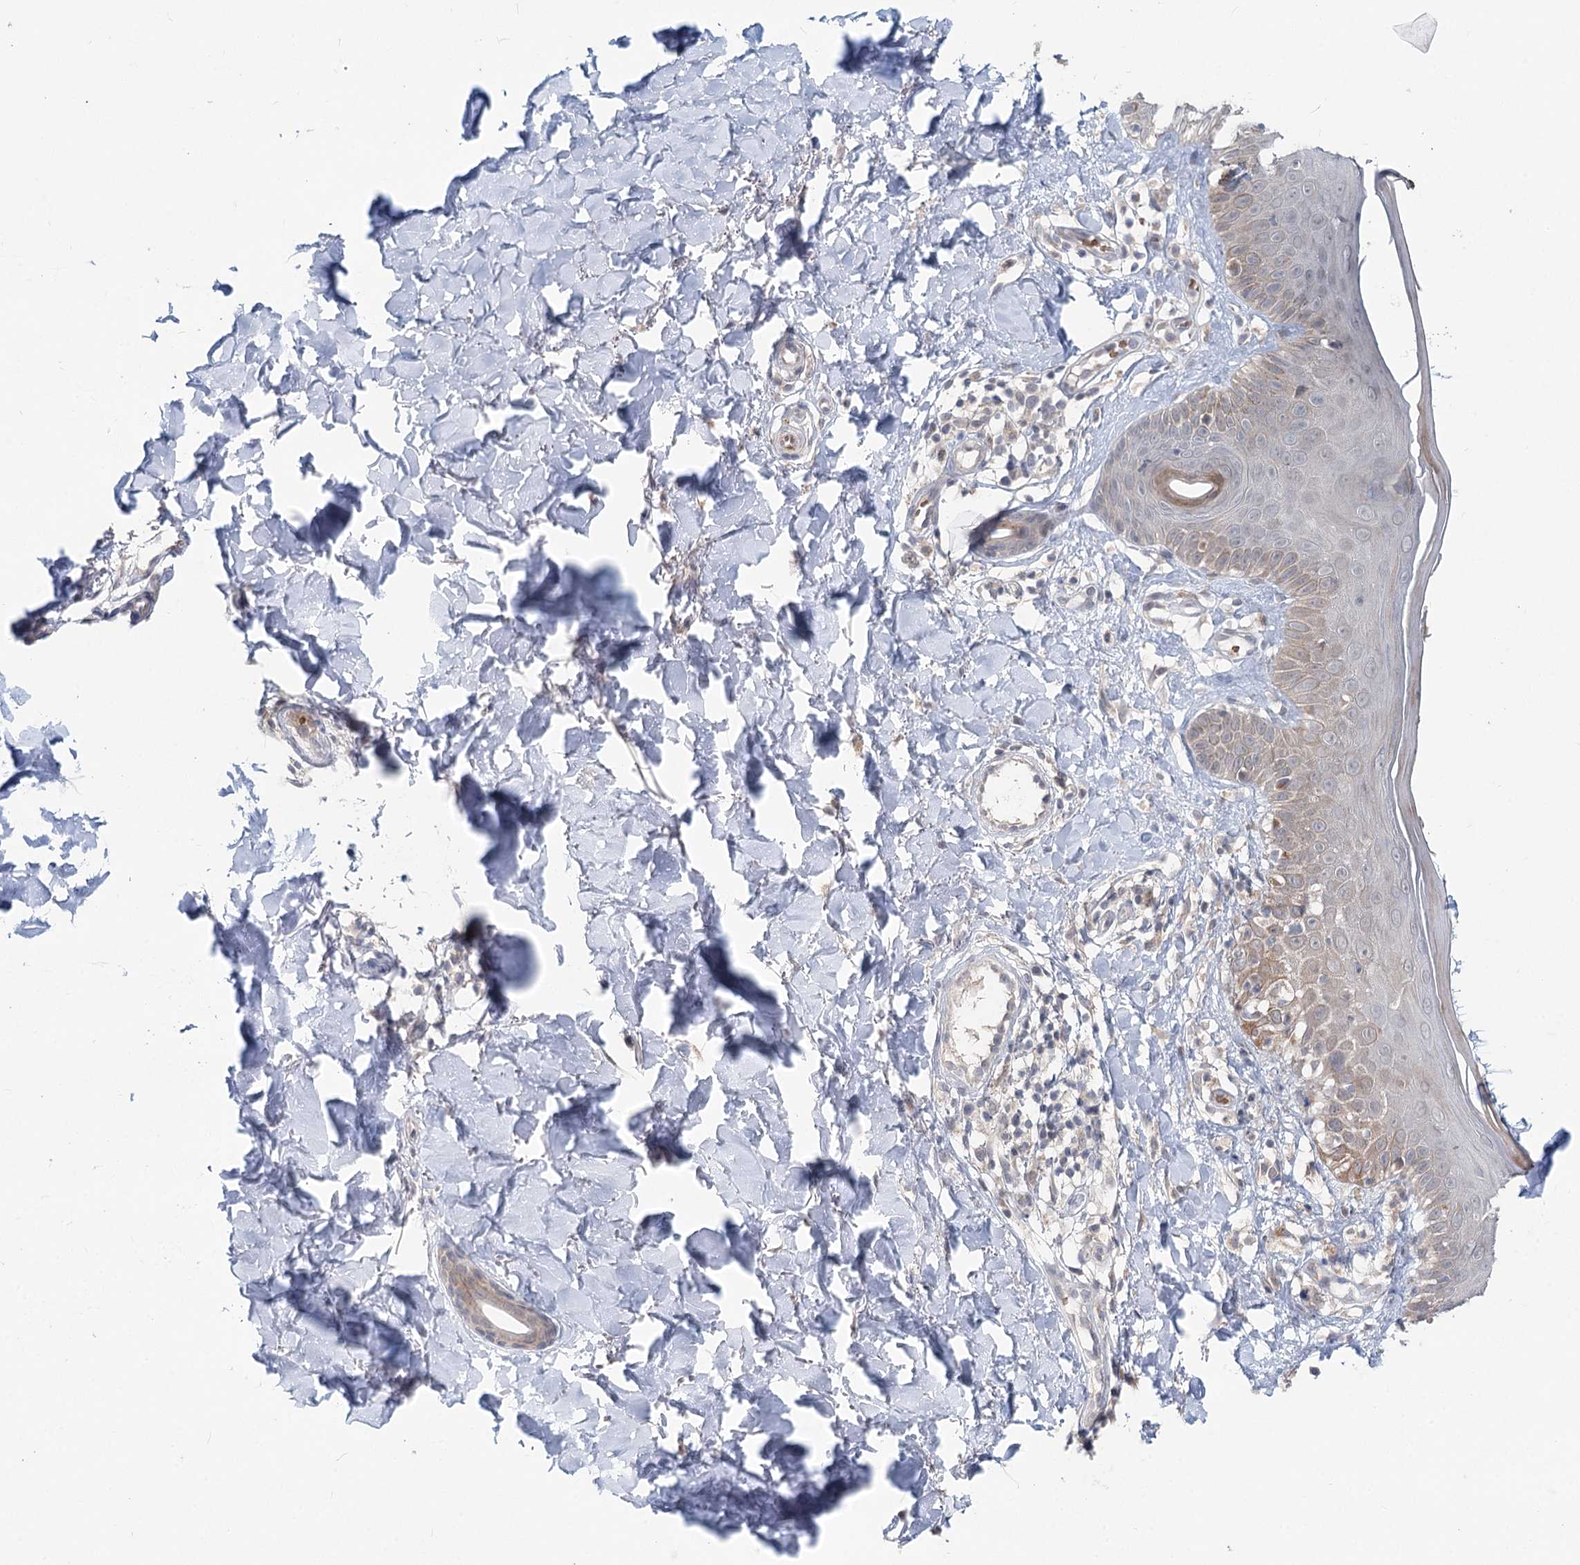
{"staining": {"intensity": "negative", "quantity": "none", "location": "none"}, "tissue": "skin", "cell_type": "Fibroblasts", "image_type": "normal", "snomed": [{"axis": "morphology", "description": "Normal tissue, NOS"}, {"axis": "topography", "description": "Skin"}], "caption": "DAB (3,3'-diaminobenzidine) immunohistochemical staining of benign skin exhibits no significant positivity in fibroblasts. The staining was performed using DAB (3,3'-diaminobenzidine) to visualize the protein expression in brown, while the nuclei were stained in blue with hematoxylin (Magnification: 20x).", "gene": "FBXO7", "patient": {"sex": "male", "age": 52}}